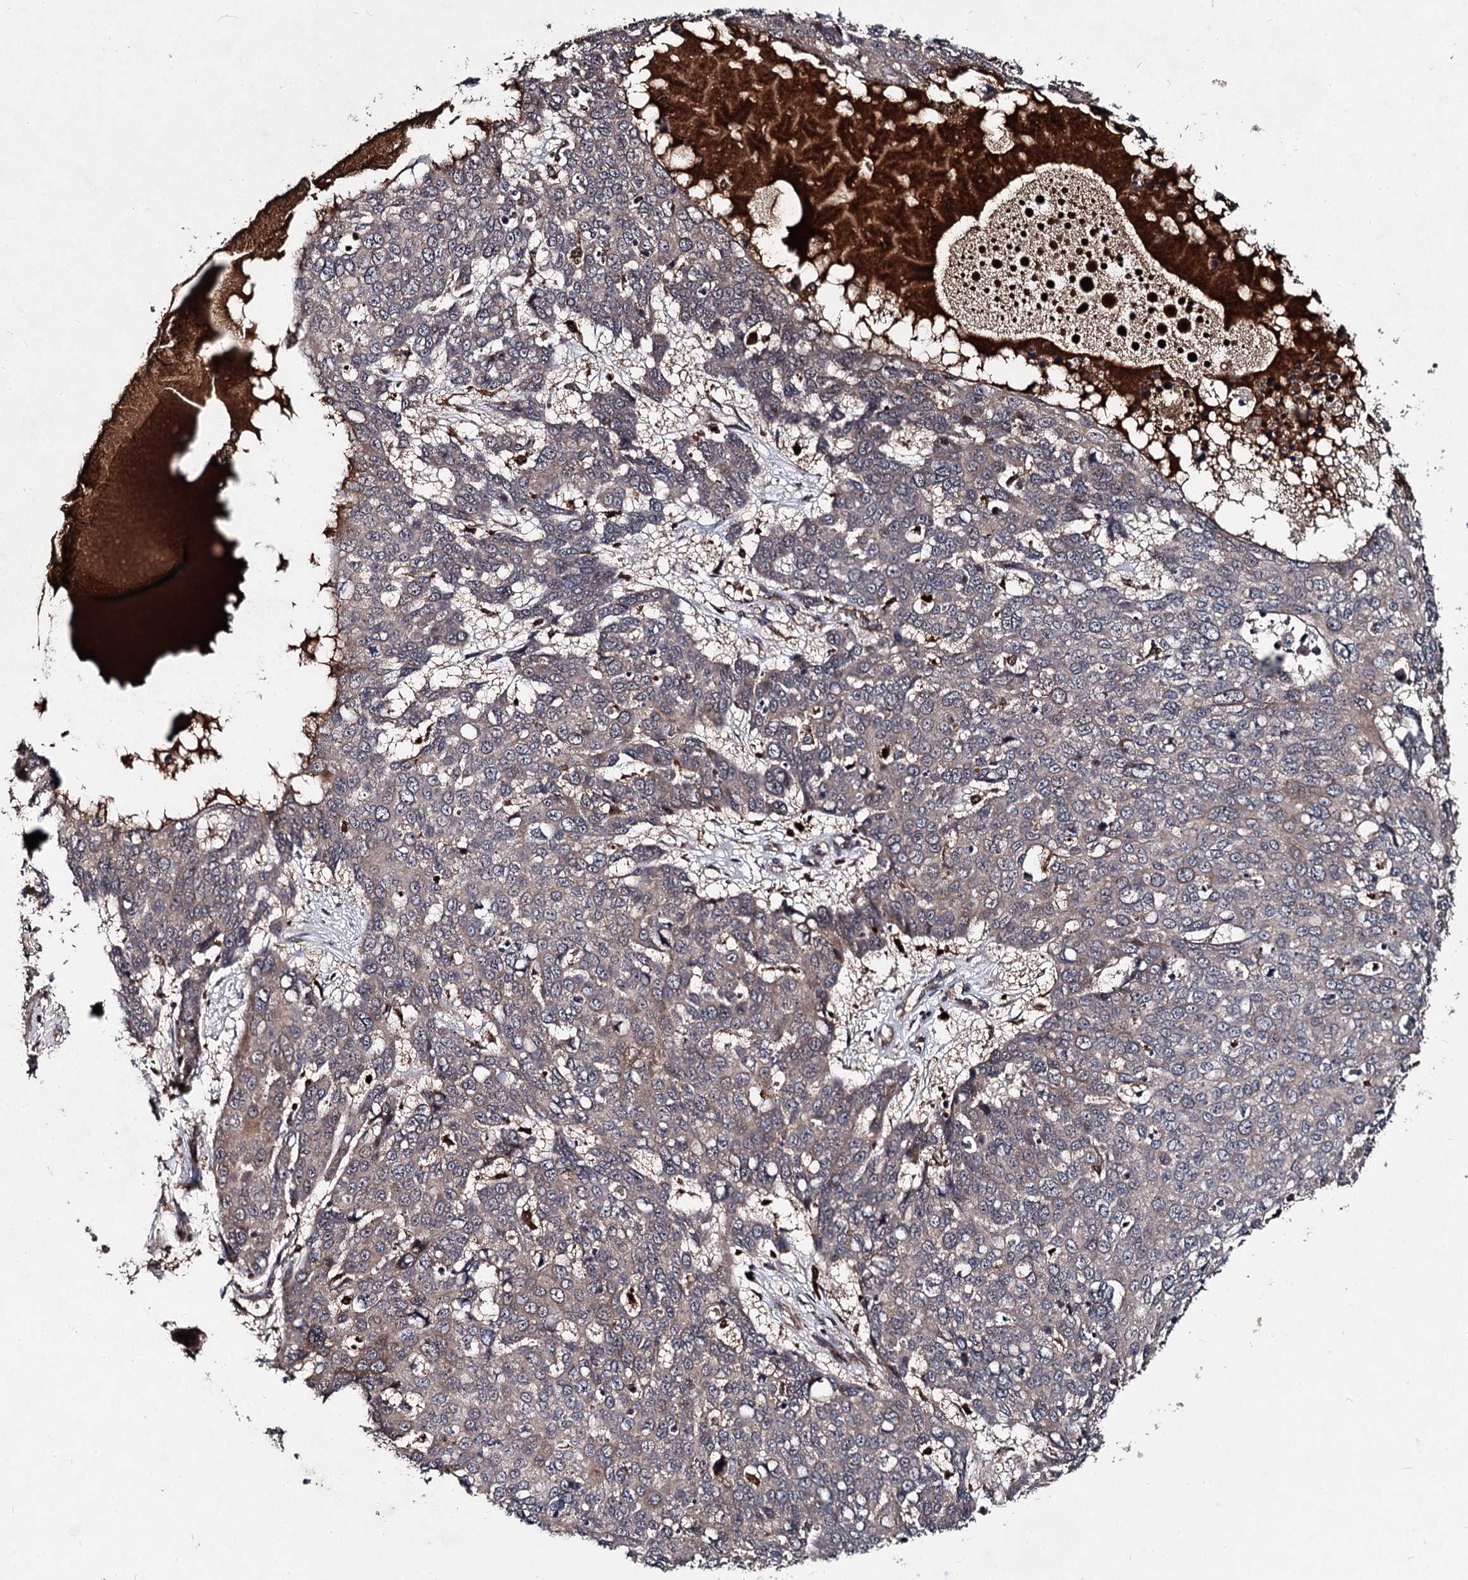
{"staining": {"intensity": "weak", "quantity": "25%-75%", "location": "cytoplasmic/membranous"}, "tissue": "skin cancer", "cell_type": "Tumor cells", "image_type": "cancer", "snomed": [{"axis": "morphology", "description": "Squamous cell carcinoma, NOS"}, {"axis": "topography", "description": "Skin"}], "caption": "Immunohistochemistry histopathology image of neoplastic tissue: human skin cancer (squamous cell carcinoma) stained using IHC demonstrates low levels of weak protein expression localized specifically in the cytoplasmic/membranous of tumor cells, appearing as a cytoplasmic/membranous brown color.", "gene": "BCL2L2", "patient": {"sex": "male", "age": 71}}